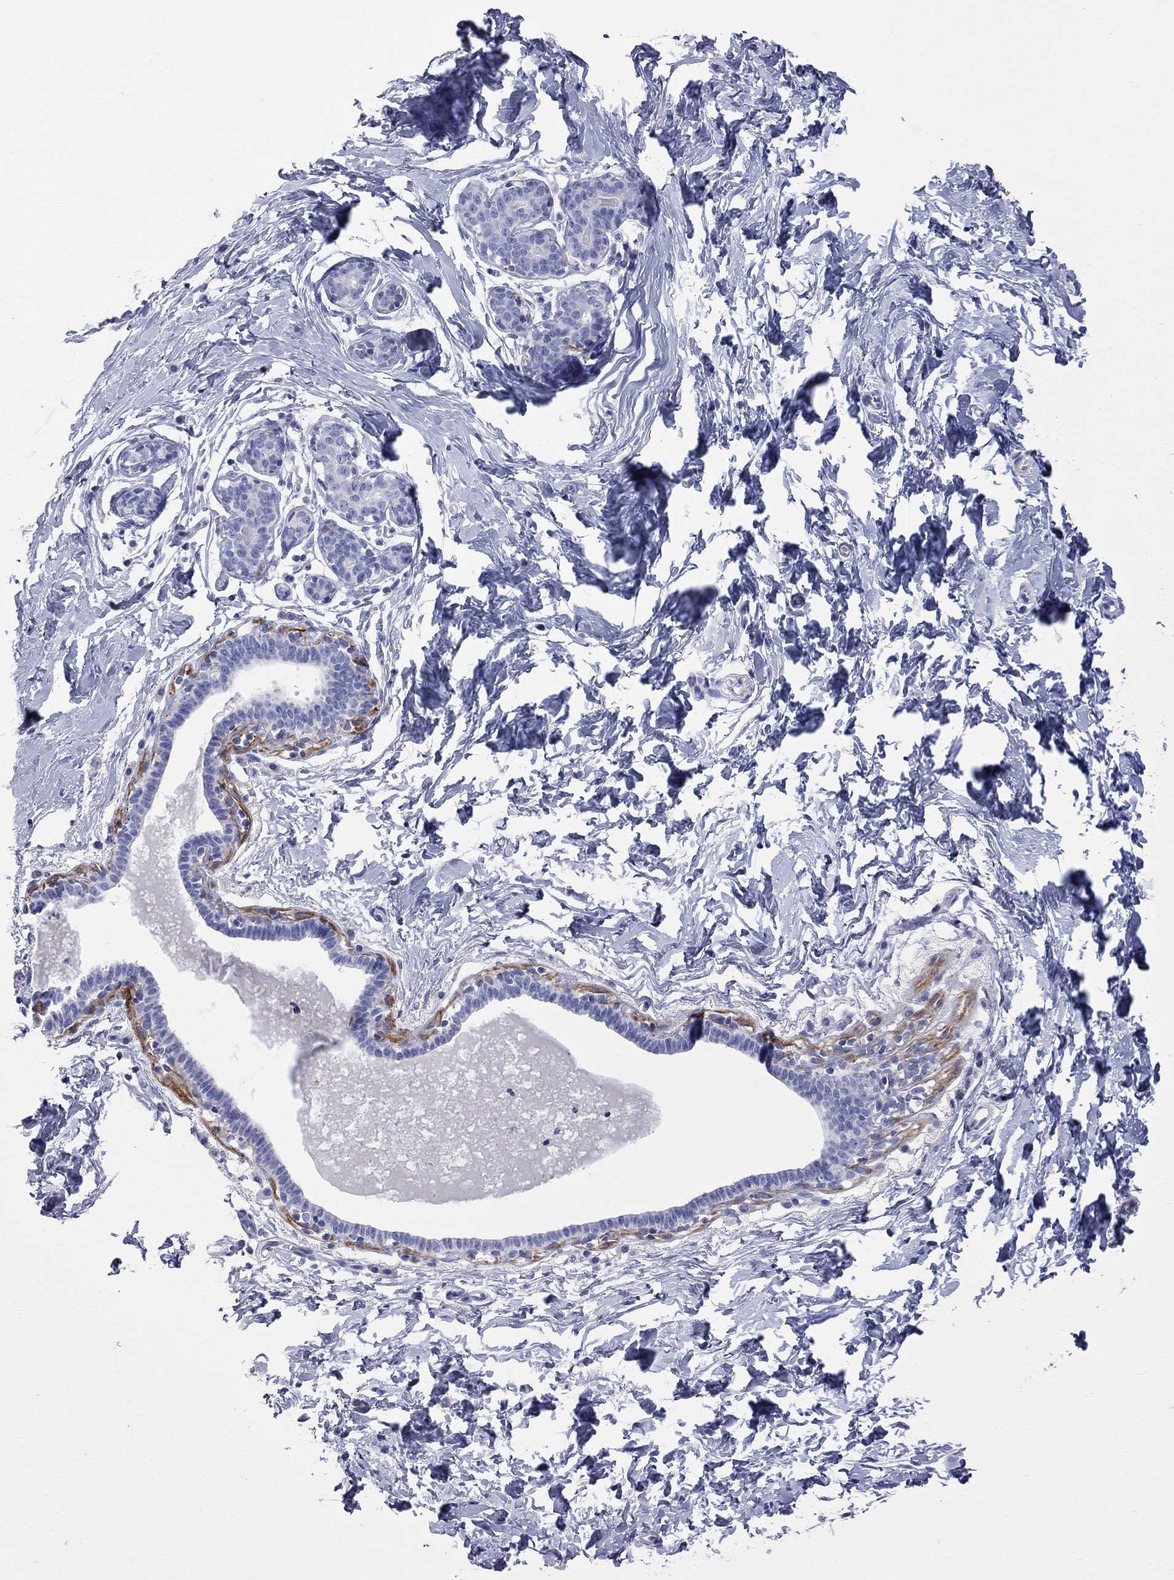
{"staining": {"intensity": "negative", "quantity": "none", "location": "none"}, "tissue": "breast", "cell_type": "Adipocytes", "image_type": "normal", "snomed": [{"axis": "morphology", "description": "Normal tissue, NOS"}, {"axis": "topography", "description": "Breast"}], "caption": "The immunohistochemistry (IHC) histopathology image has no significant staining in adipocytes of breast. (DAB (3,3'-diaminobenzidine) immunohistochemistry, high magnification).", "gene": "S100A3", "patient": {"sex": "female", "age": 37}}